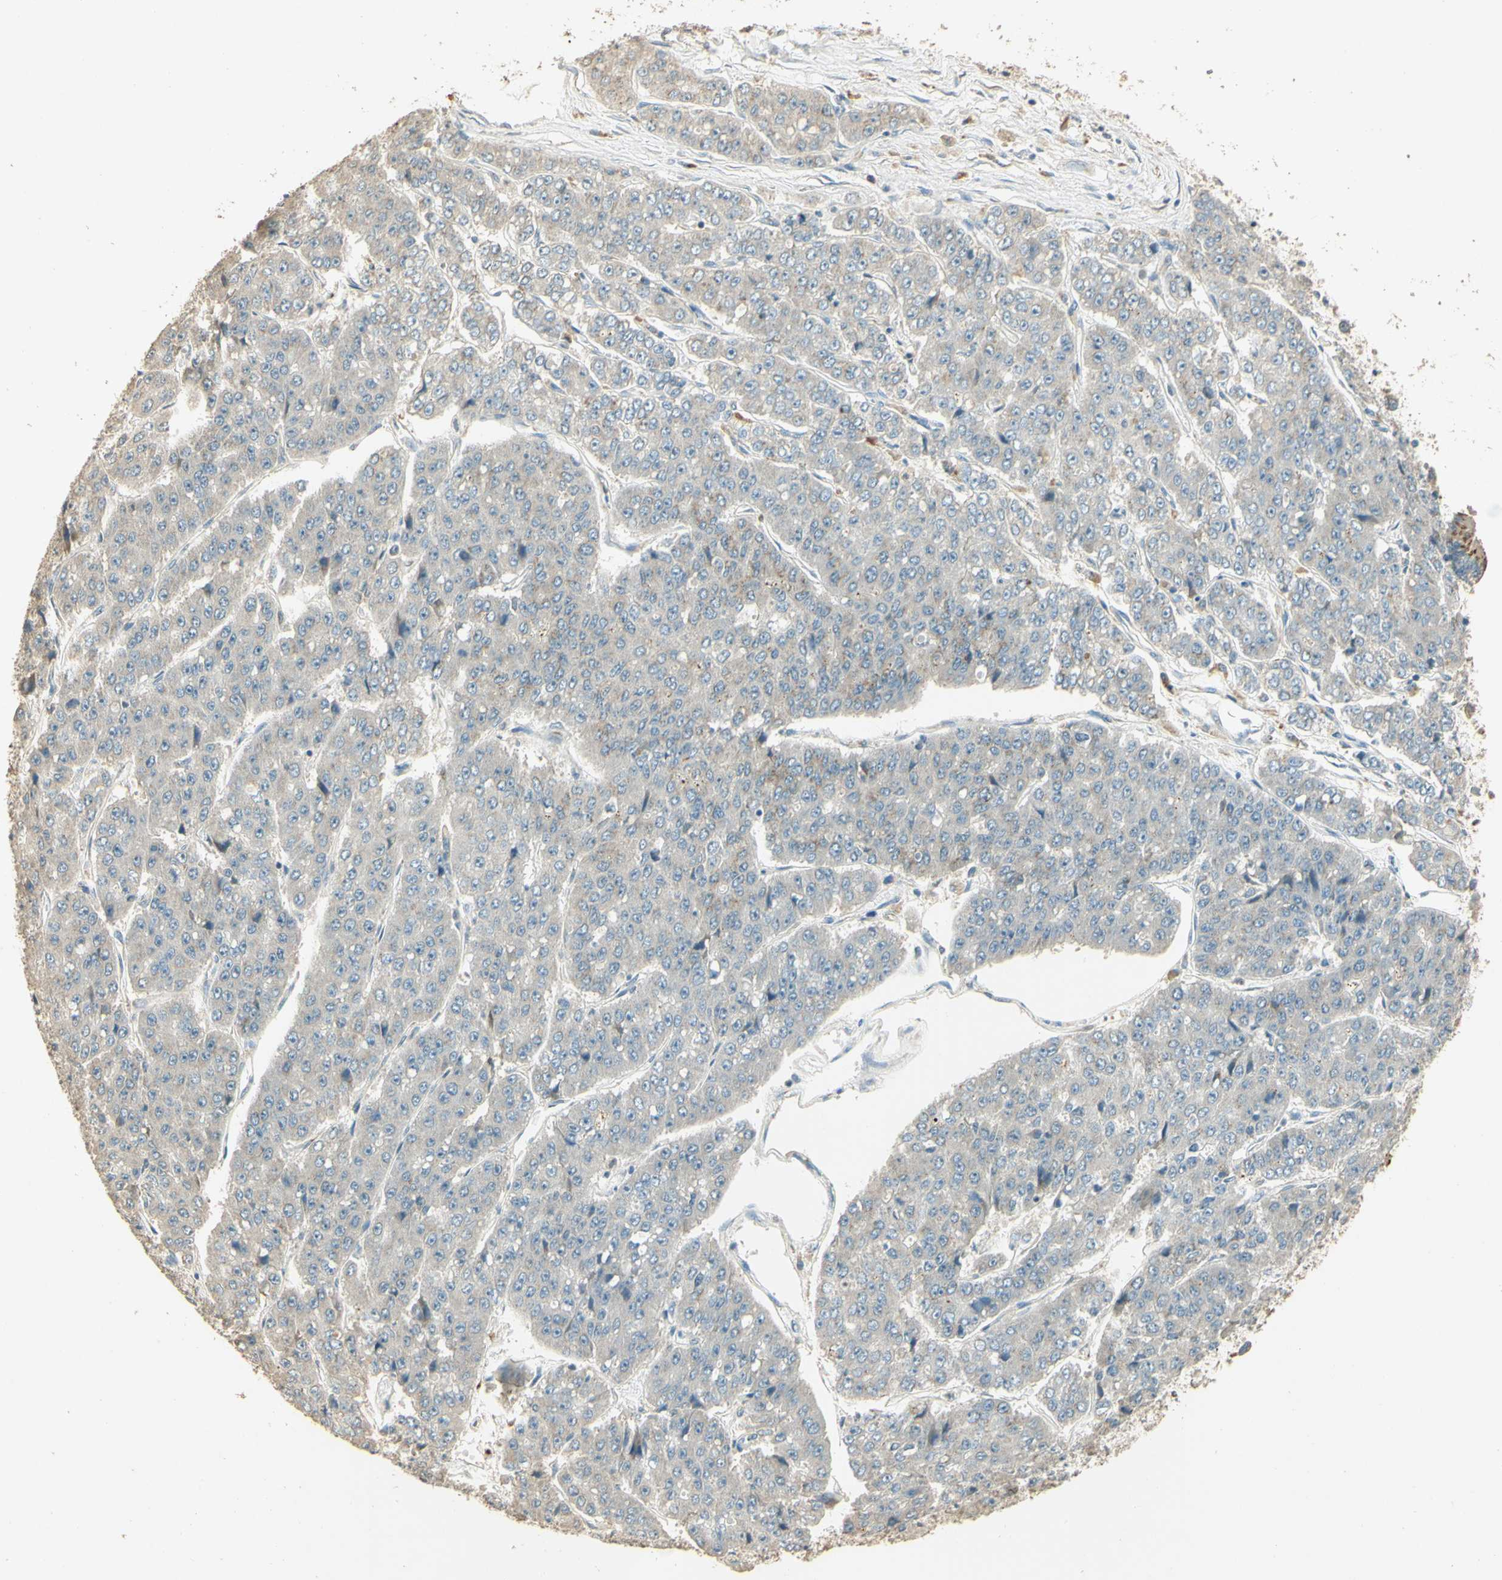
{"staining": {"intensity": "weak", "quantity": "25%-75%", "location": "cytoplasmic/membranous"}, "tissue": "pancreatic cancer", "cell_type": "Tumor cells", "image_type": "cancer", "snomed": [{"axis": "morphology", "description": "Adenocarcinoma, NOS"}, {"axis": "topography", "description": "Pancreas"}], "caption": "Tumor cells show low levels of weak cytoplasmic/membranous expression in about 25%-75% of cells in adenocarcinoma (pancreatic). (DAB (3,3'-diaminobenzidine) = brown stain, brightfield microscopy at high magnification).", "gene": "UXS1", "patient": {"sex": "male", "age": 50}}